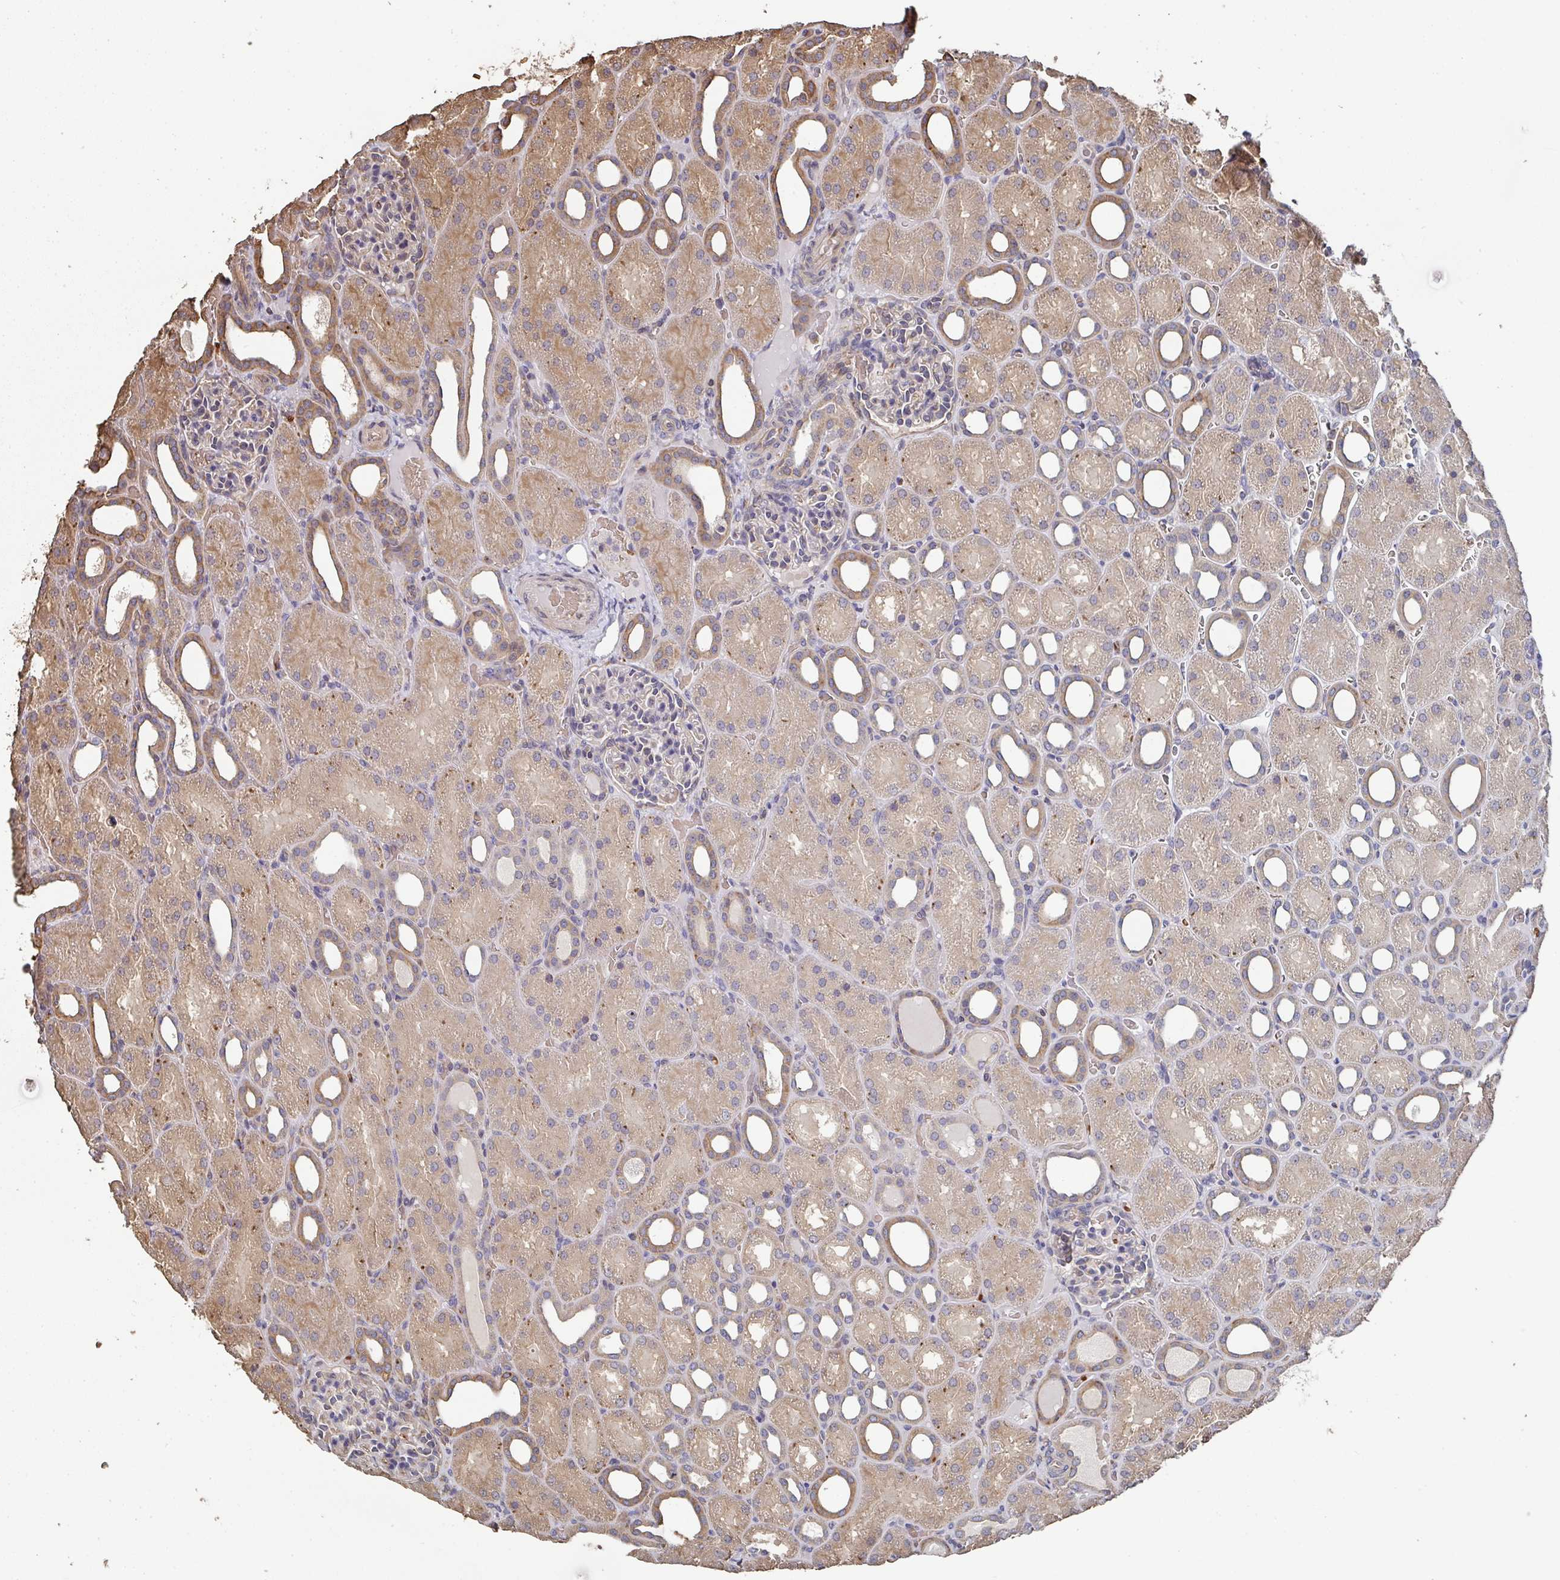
{"staining": {"intensity": "moderate", "quantity": "<25%", "location": "cytoplasmic/membranous"}, "tissue": "kidney", "cell_type": "Cells in glomeruli", "image_type": "normal", "snomed": [{"axis": "morphology", "description": "Normal tissue, NOS"}, {"axis": "topography", "description": "Kidney"}], "caption": "Approximately <25% of cells in glomeruli in normal kidney exhibit moderate cytoplasmic/membranous protein positivity as visualized by brown immunohistochemical staining.", "gene": "POLG", "patient": {"sex": "male", "age": 2}}